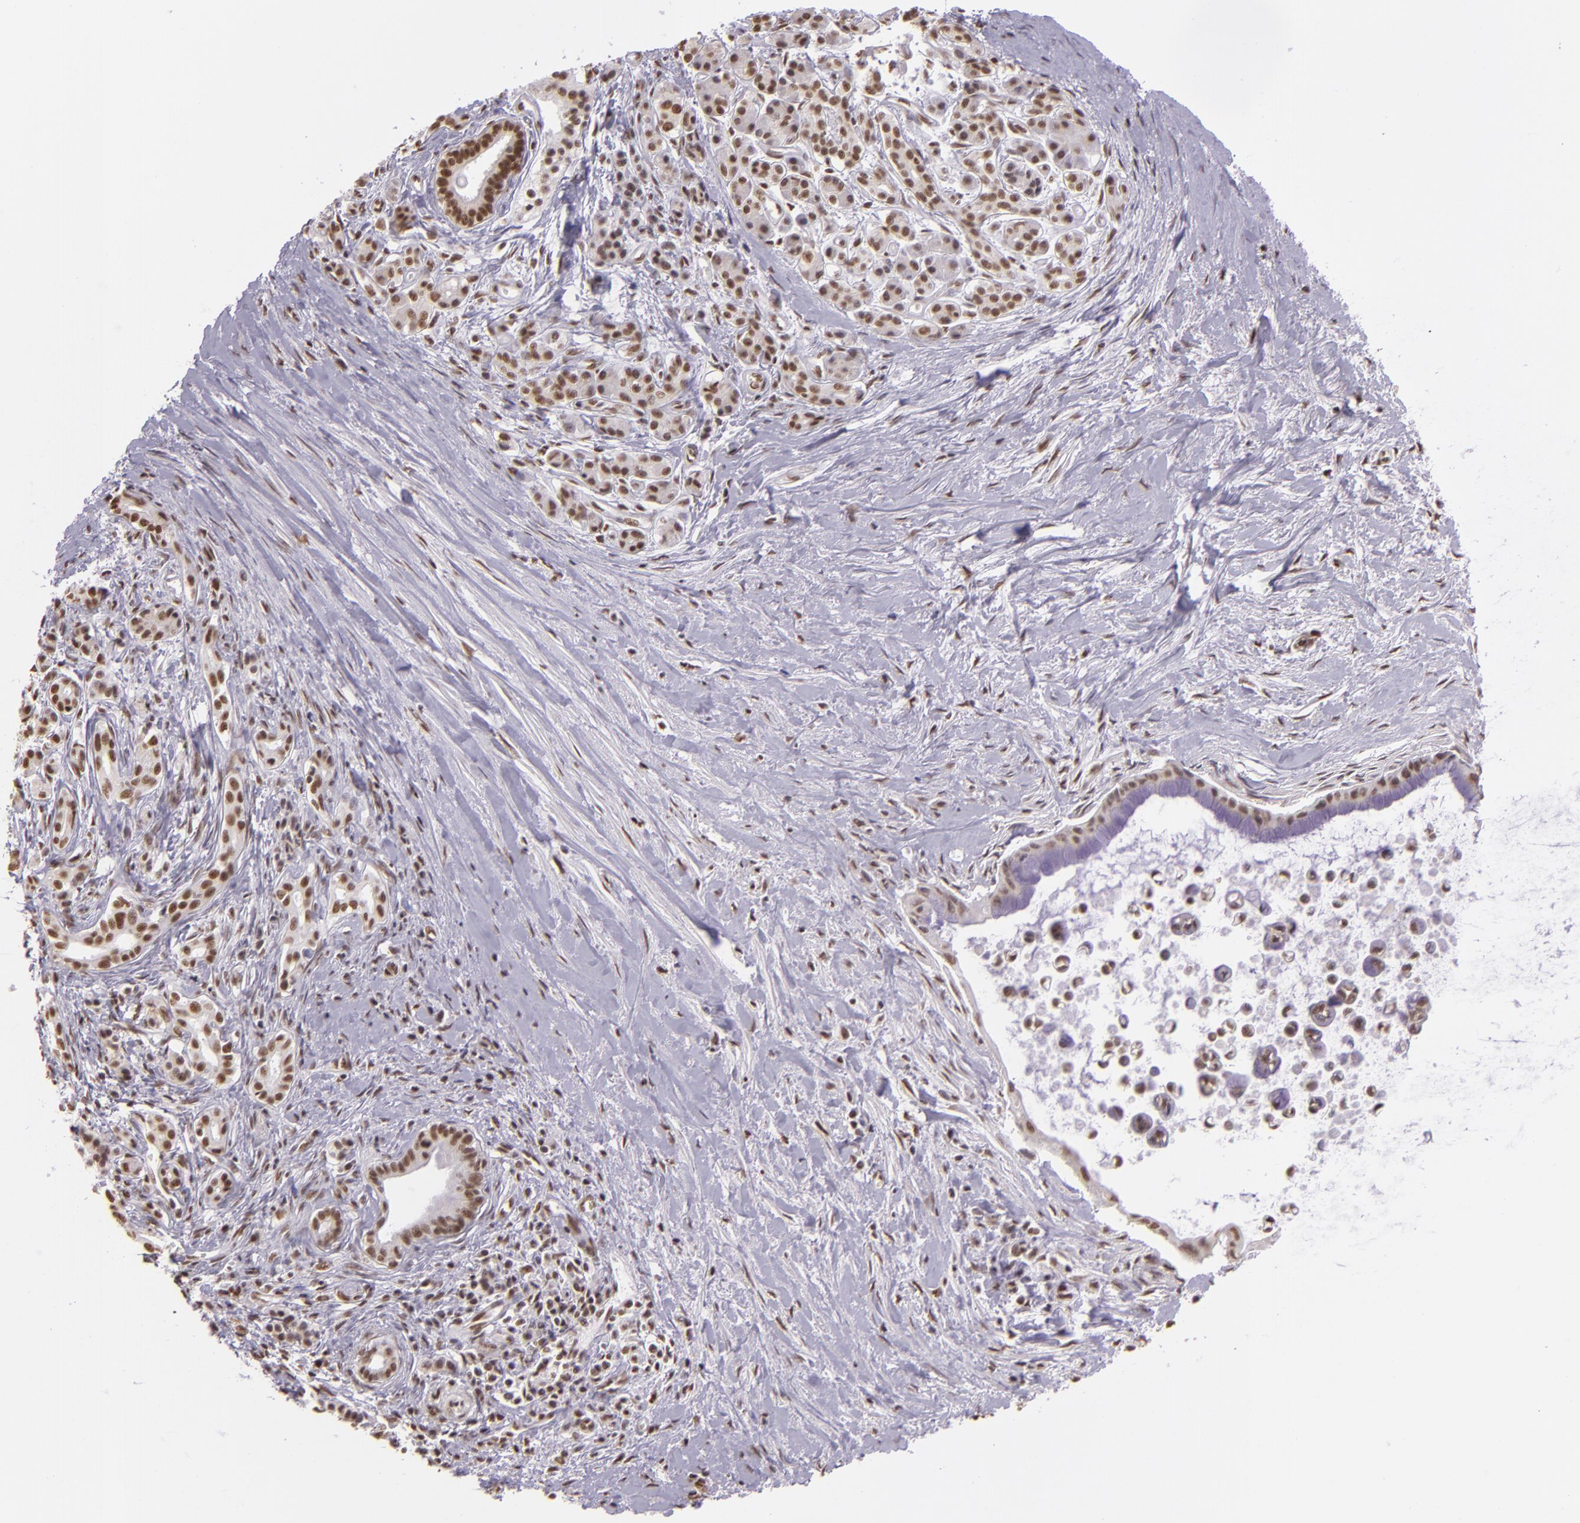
{"staining": {"intensity": "weak", "quantity": ">75%", "location": "nuclear"}, "tissue": "pancreatic cancer", "cell_type": "Tumor cells", "image_type": "cancer", "snomed": [{"axis": "morphology", "description": "Adenocarcinoma, NOS"}, {"axis": "topography", "description": "Pancreas"}], "caption": "The histopathology image shows a brown stain indicating the presence of a protein in the nuclear of tumor cells in pancreatic adenocarcinoma.", "gene": "USF1", "patient": {"sex": "male", "age": 59}}